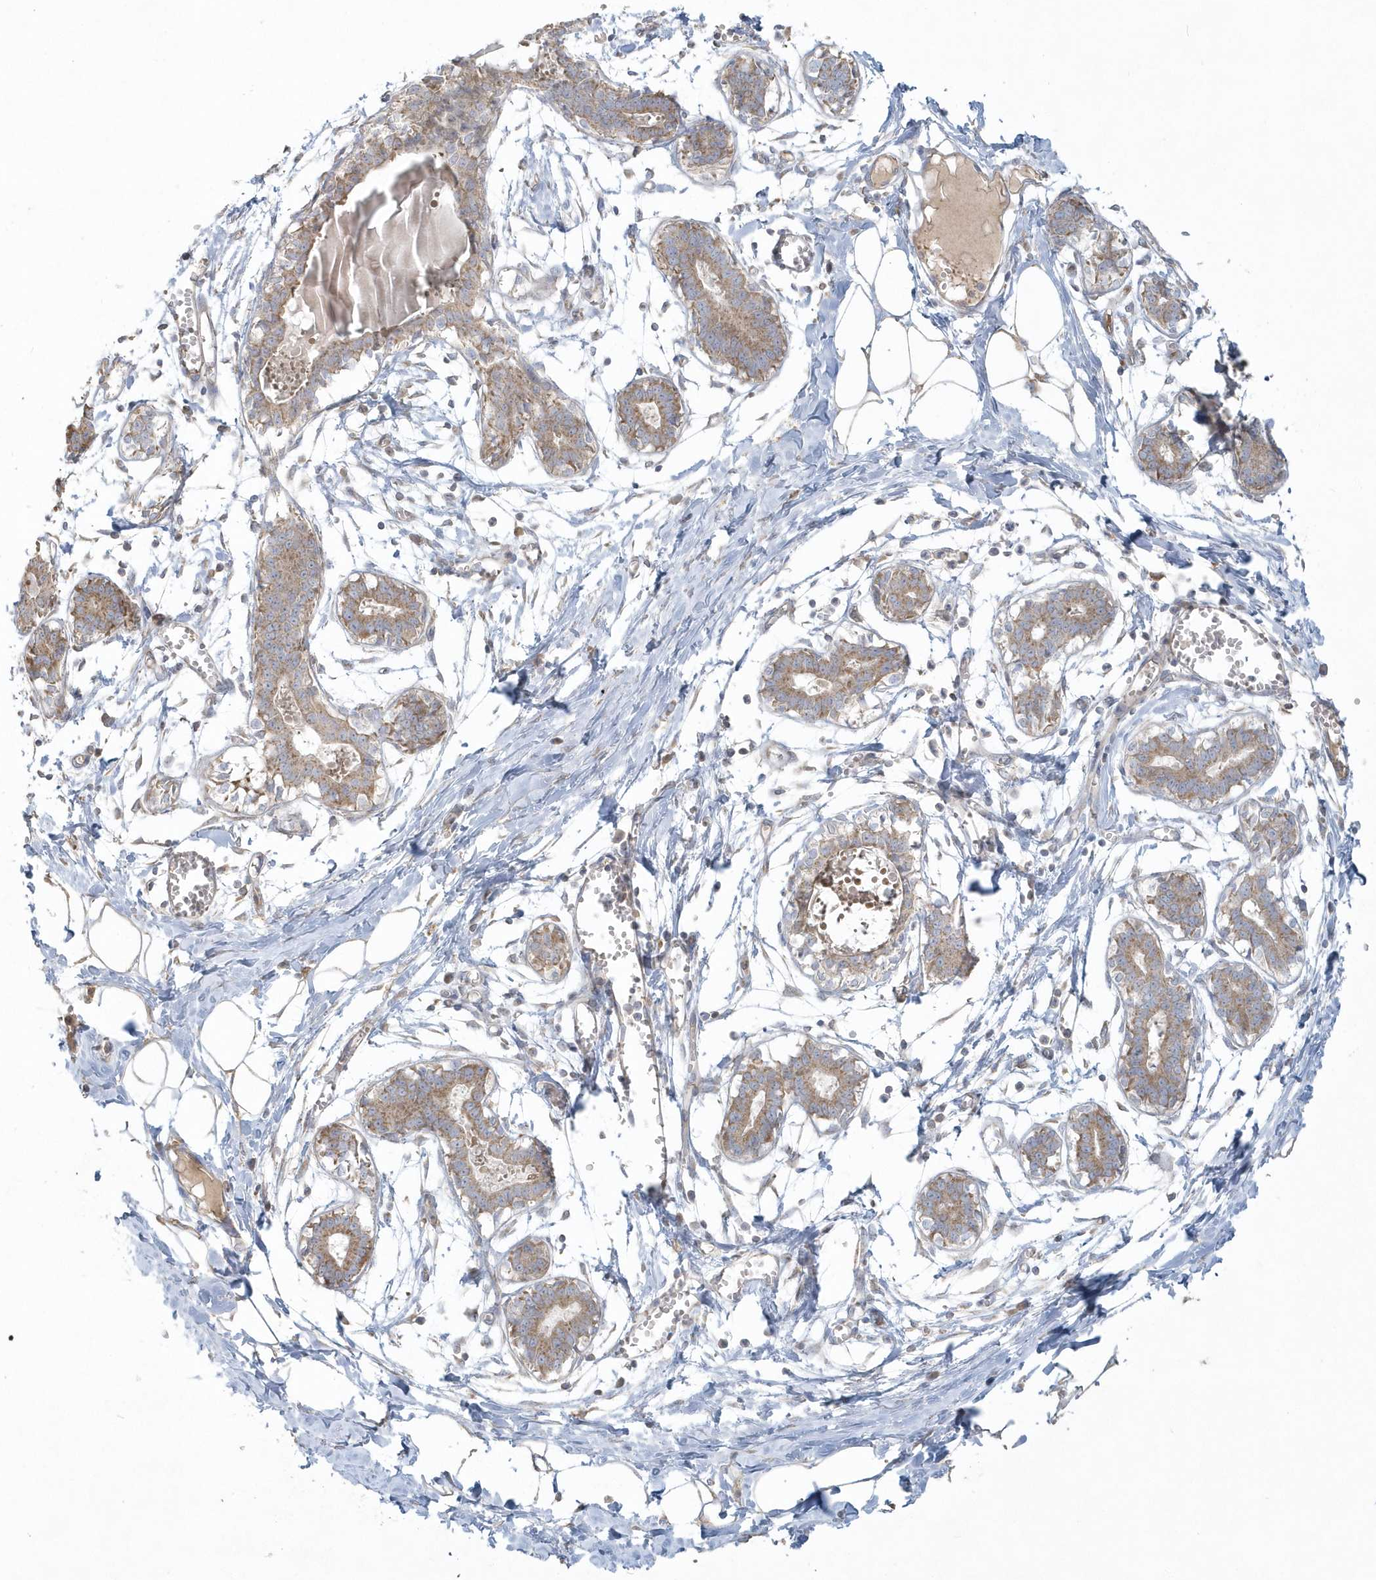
{"staining": {"intensity": "weak", "quantity": "25%-75%", "location": "cytoplasmic/membranous"}, "tissue": "breast", "cell_type": "Adipocytes", "image_type": "normal", "snomed": [{"axis": "morphology", "description": "Normal tissue, NOS"}, {"axis": "topography", "description": "Breast"}], "caption": "High-magnification brightfield microscopy of benign breast stained with DAB (brown) and counterstained with hematoxylin (blue). adipocytes exhibit weak cytoplasmic/membranous staining is seen in approximately25%-75% of cells. (IHC, brightfield microscopy, high magnification).", "gene": "BLTP3A", "patient": {"sex": "female", "age": 27}}